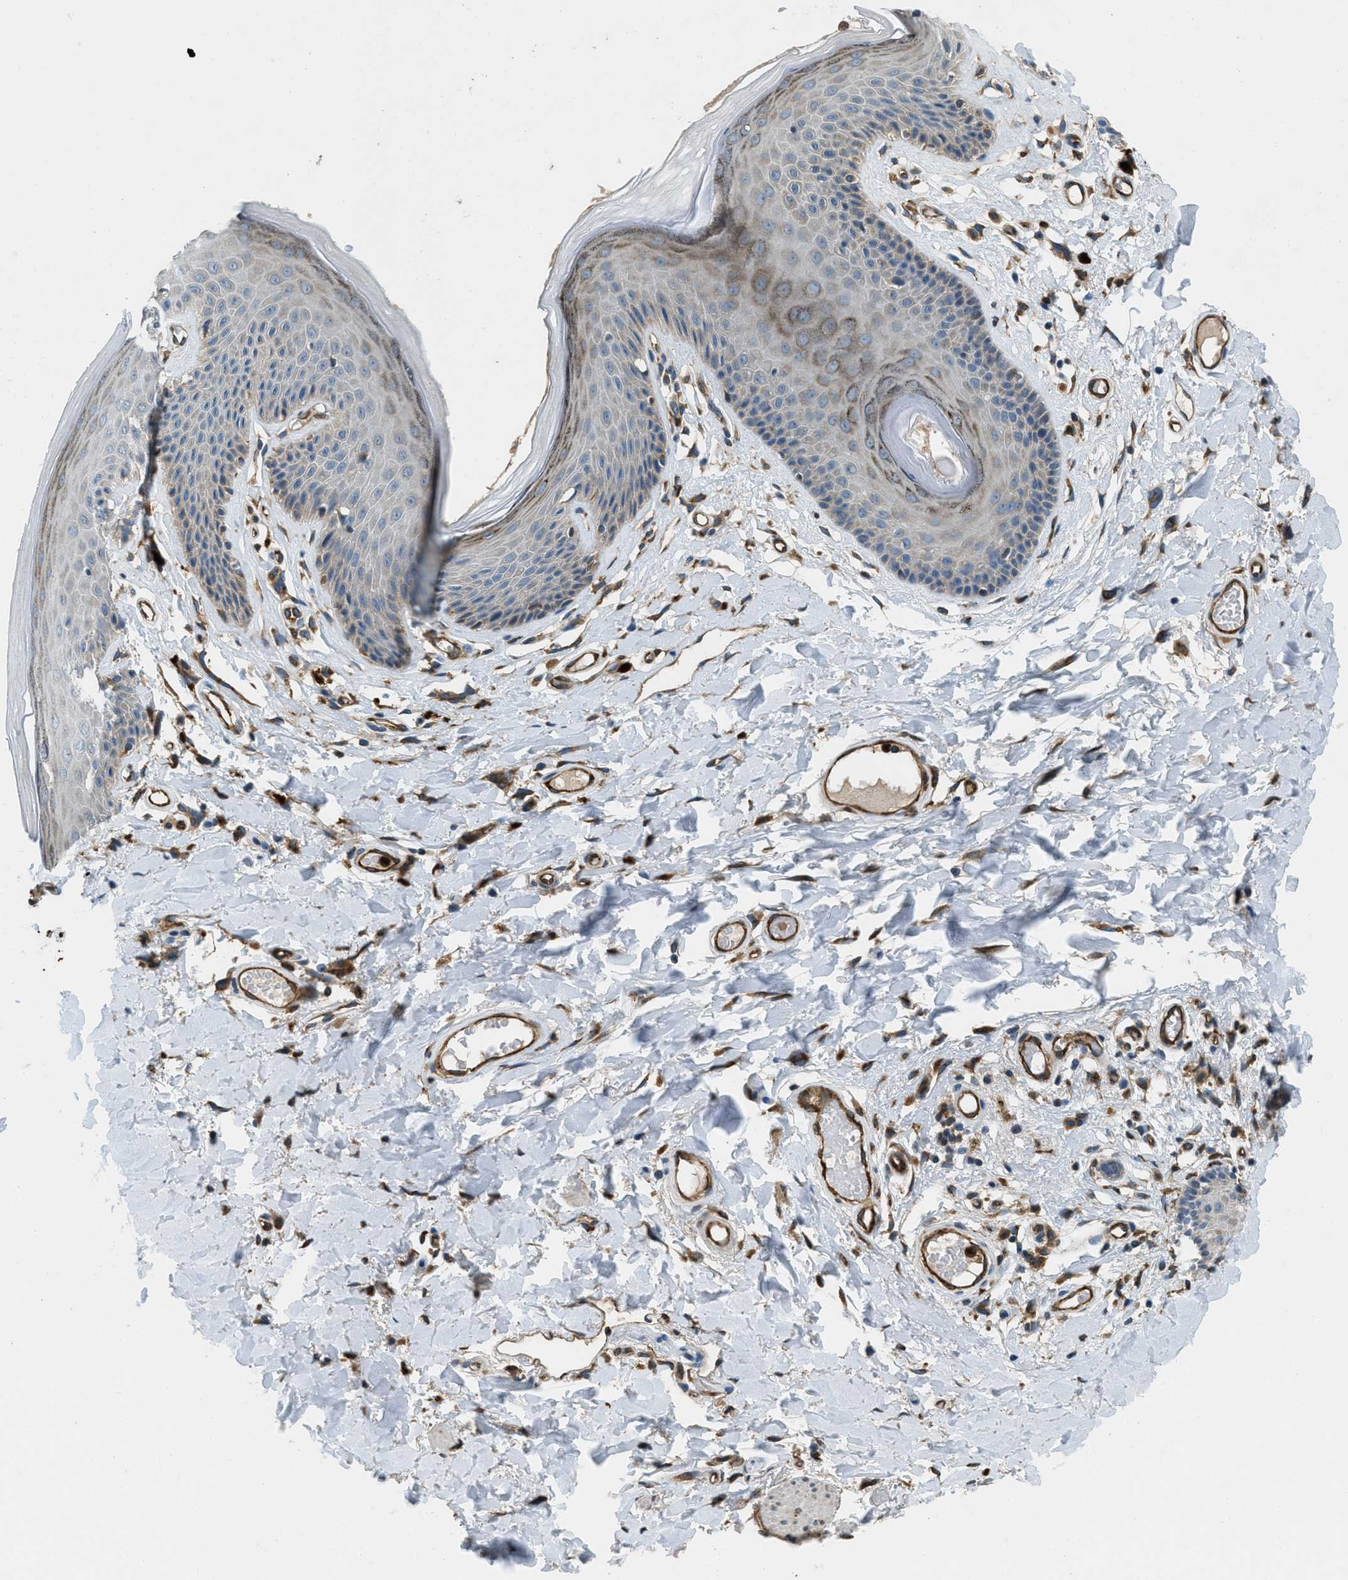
{"staining": {"intensity": "weak", "quantity": "<25%", "location": "cytoplasmic/membranous"}, "tissue": "skin", "cell_type": "Epidermal cells", "image_type": "normal", "snomed": [{"axis": "morphology", "description": "Normal tissue, NOS"}, {"axis": "topography", "description": "Vulva"}], "caption": "Immunohistochemistry (IHC) image of benign skin: skin stained with DAB displays no significant protein positivity in epidermal cells. The staining was performed using DAB (3,3'-diaminobenzidine) to visualize the protein expression in brown, while the nuclei were stained in blue with hematoxylin (Magnification: 20x).", "gene": "GIMAP8", "patient": {"sex": "female", "age": 73}}